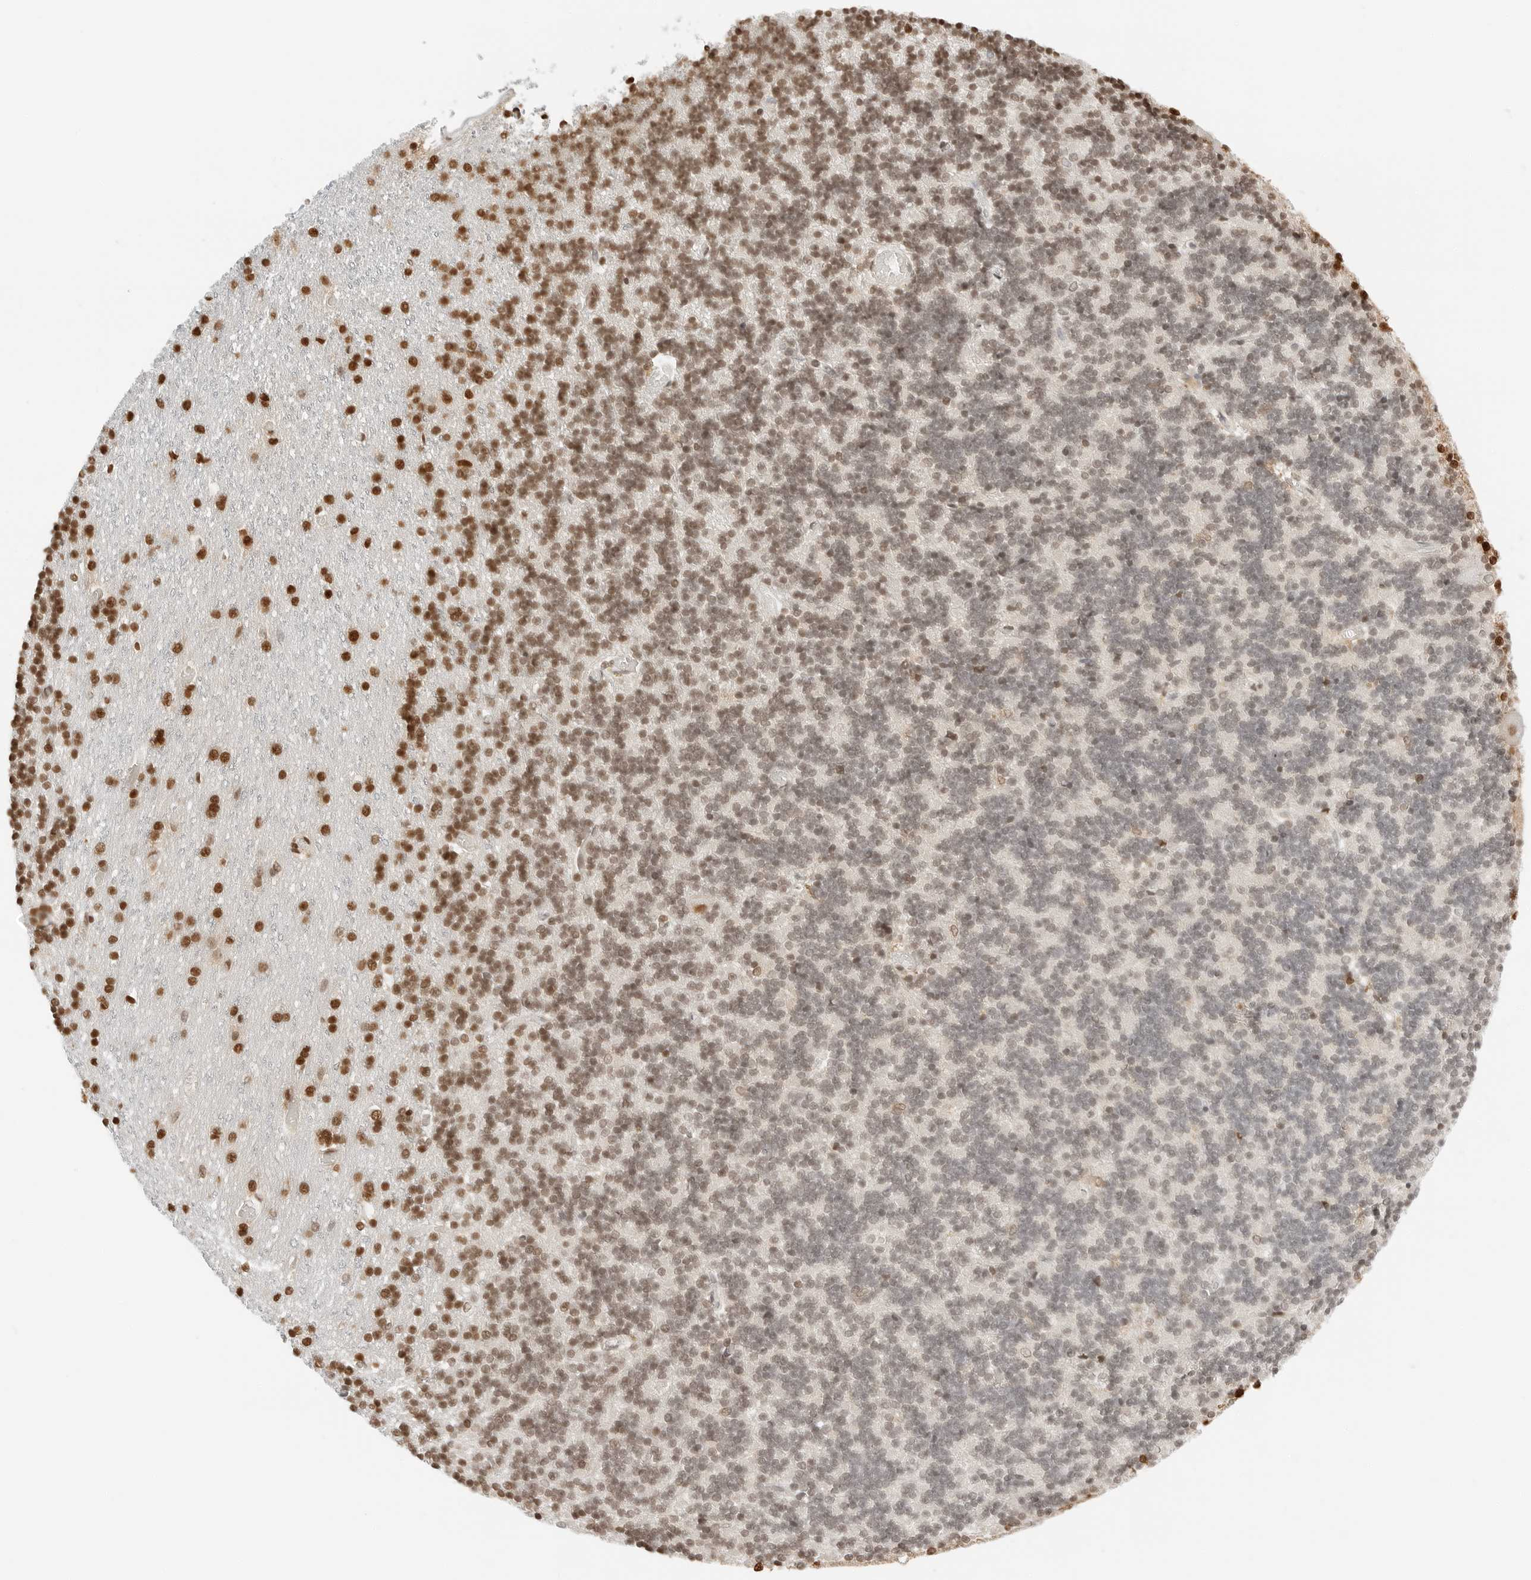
{"staining": {"intensity": "moderate", "quantity": "25%-75%", "location": "nuclear"}, "tissue": "cerebellum", "cell_type": "Cells in granular layer", "image_type": "normal", "snomed": [{"axis": "morphology", "description": "Normal tissue, NOS"}, {"axis": "topography", "description": "Cerebellum"}], "caption": "DAB immunohistochemical staining of normal human cerebellum reveals moderate nuclear protein positivity in approximately 25%-75% of cells in granular layer.", "gene": "CRTC2", "patient": {"sex": "male", "age": 37}}